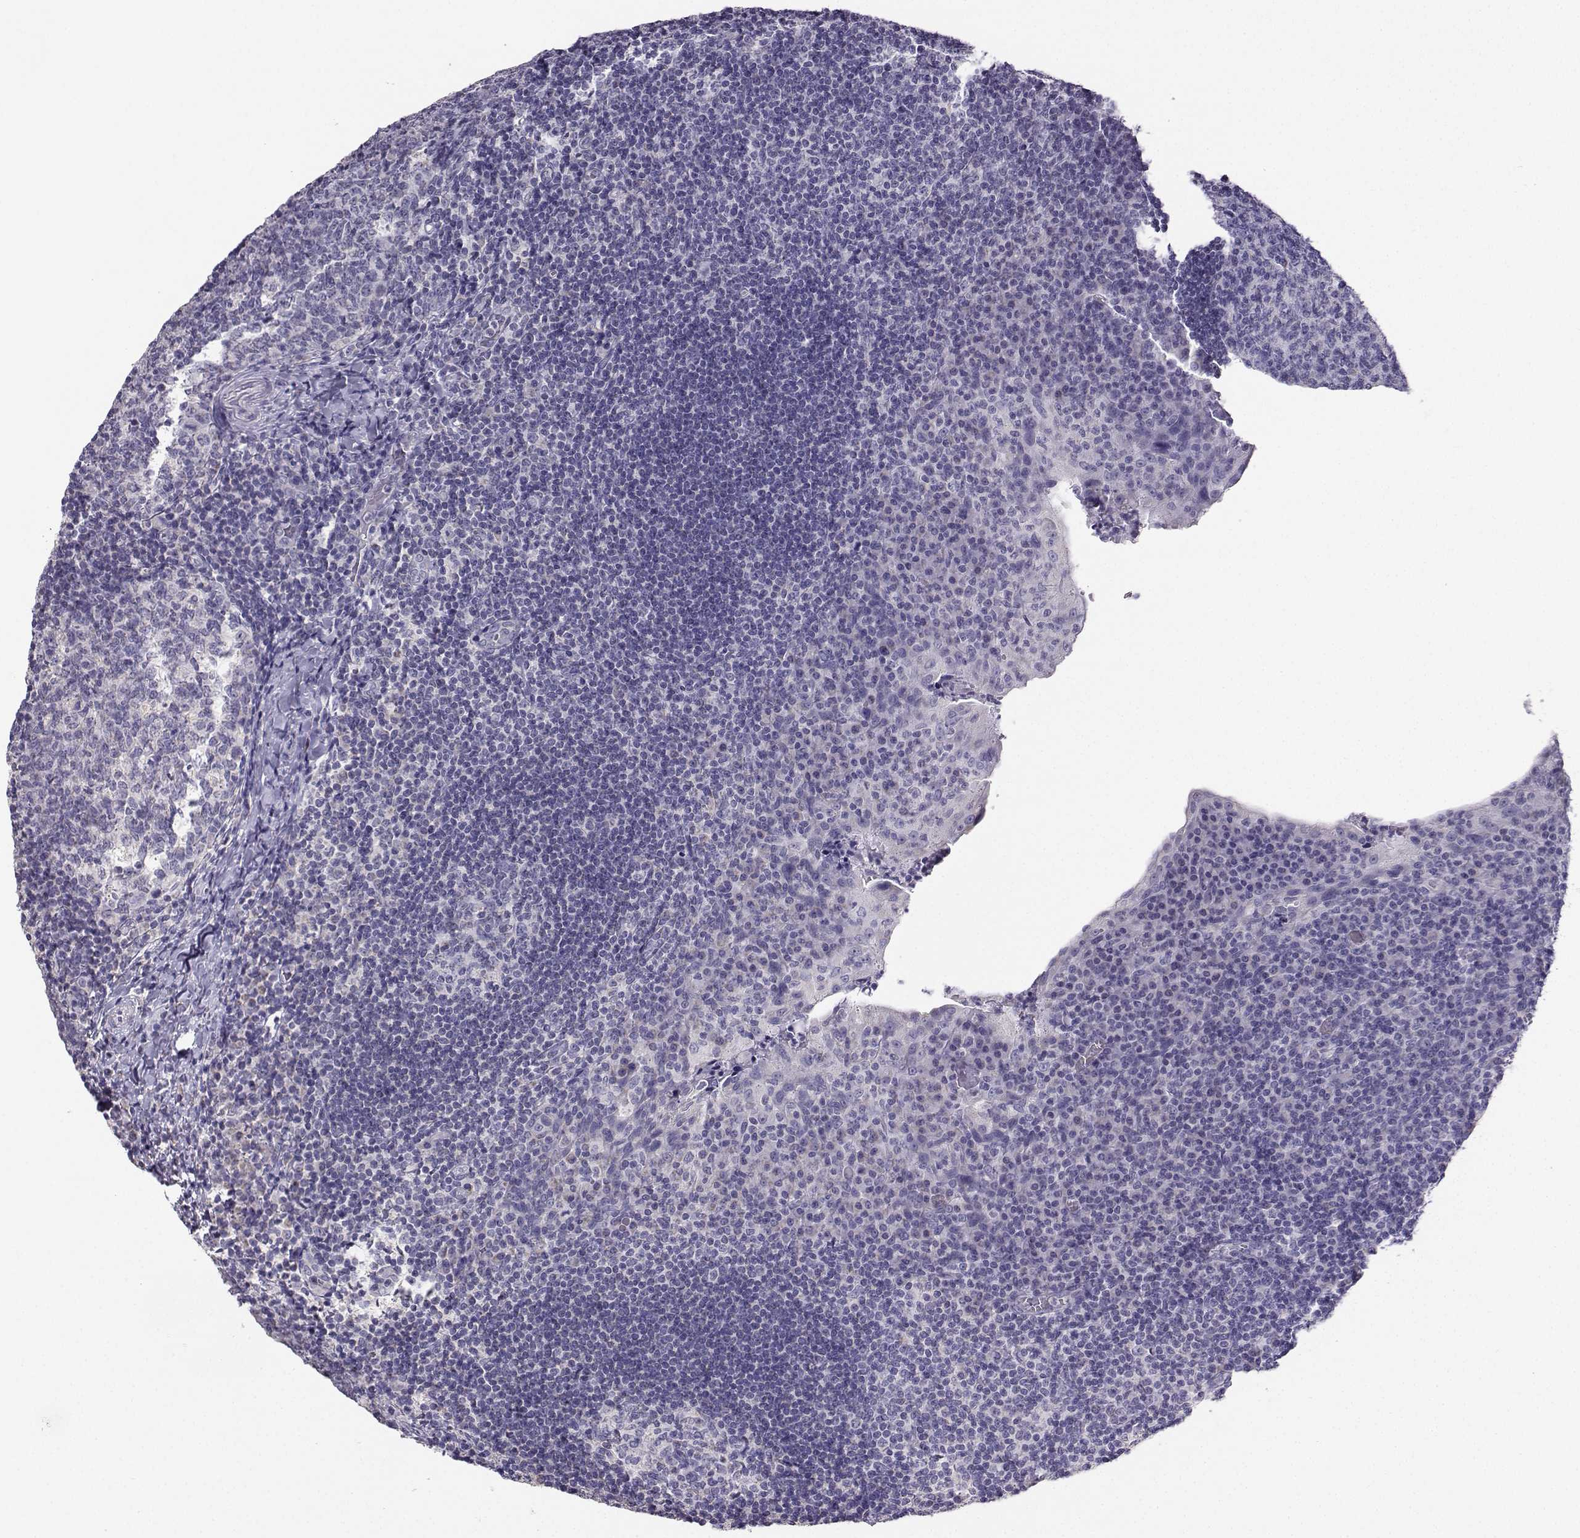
{"staining": {"intensity": "negative", "quantity": "none", "location": "none"}, "tissue": "tonsil", "cell_type": "Germinal center cells", "image_type": "normal", "snomed": [{"axis": "morphology", "description": "Normal tissue, NOS"}, {"axis": "topography", "description": "Tonsil"}], "caption": "The histopathology image reveals no staining of germinal center cells in unremarkable tonsil. (DAB (3,3'-diaminobenzidine) IHC, high magnification).", "gene": "AVP", "patient": {"sex": "male", "age": 17}}